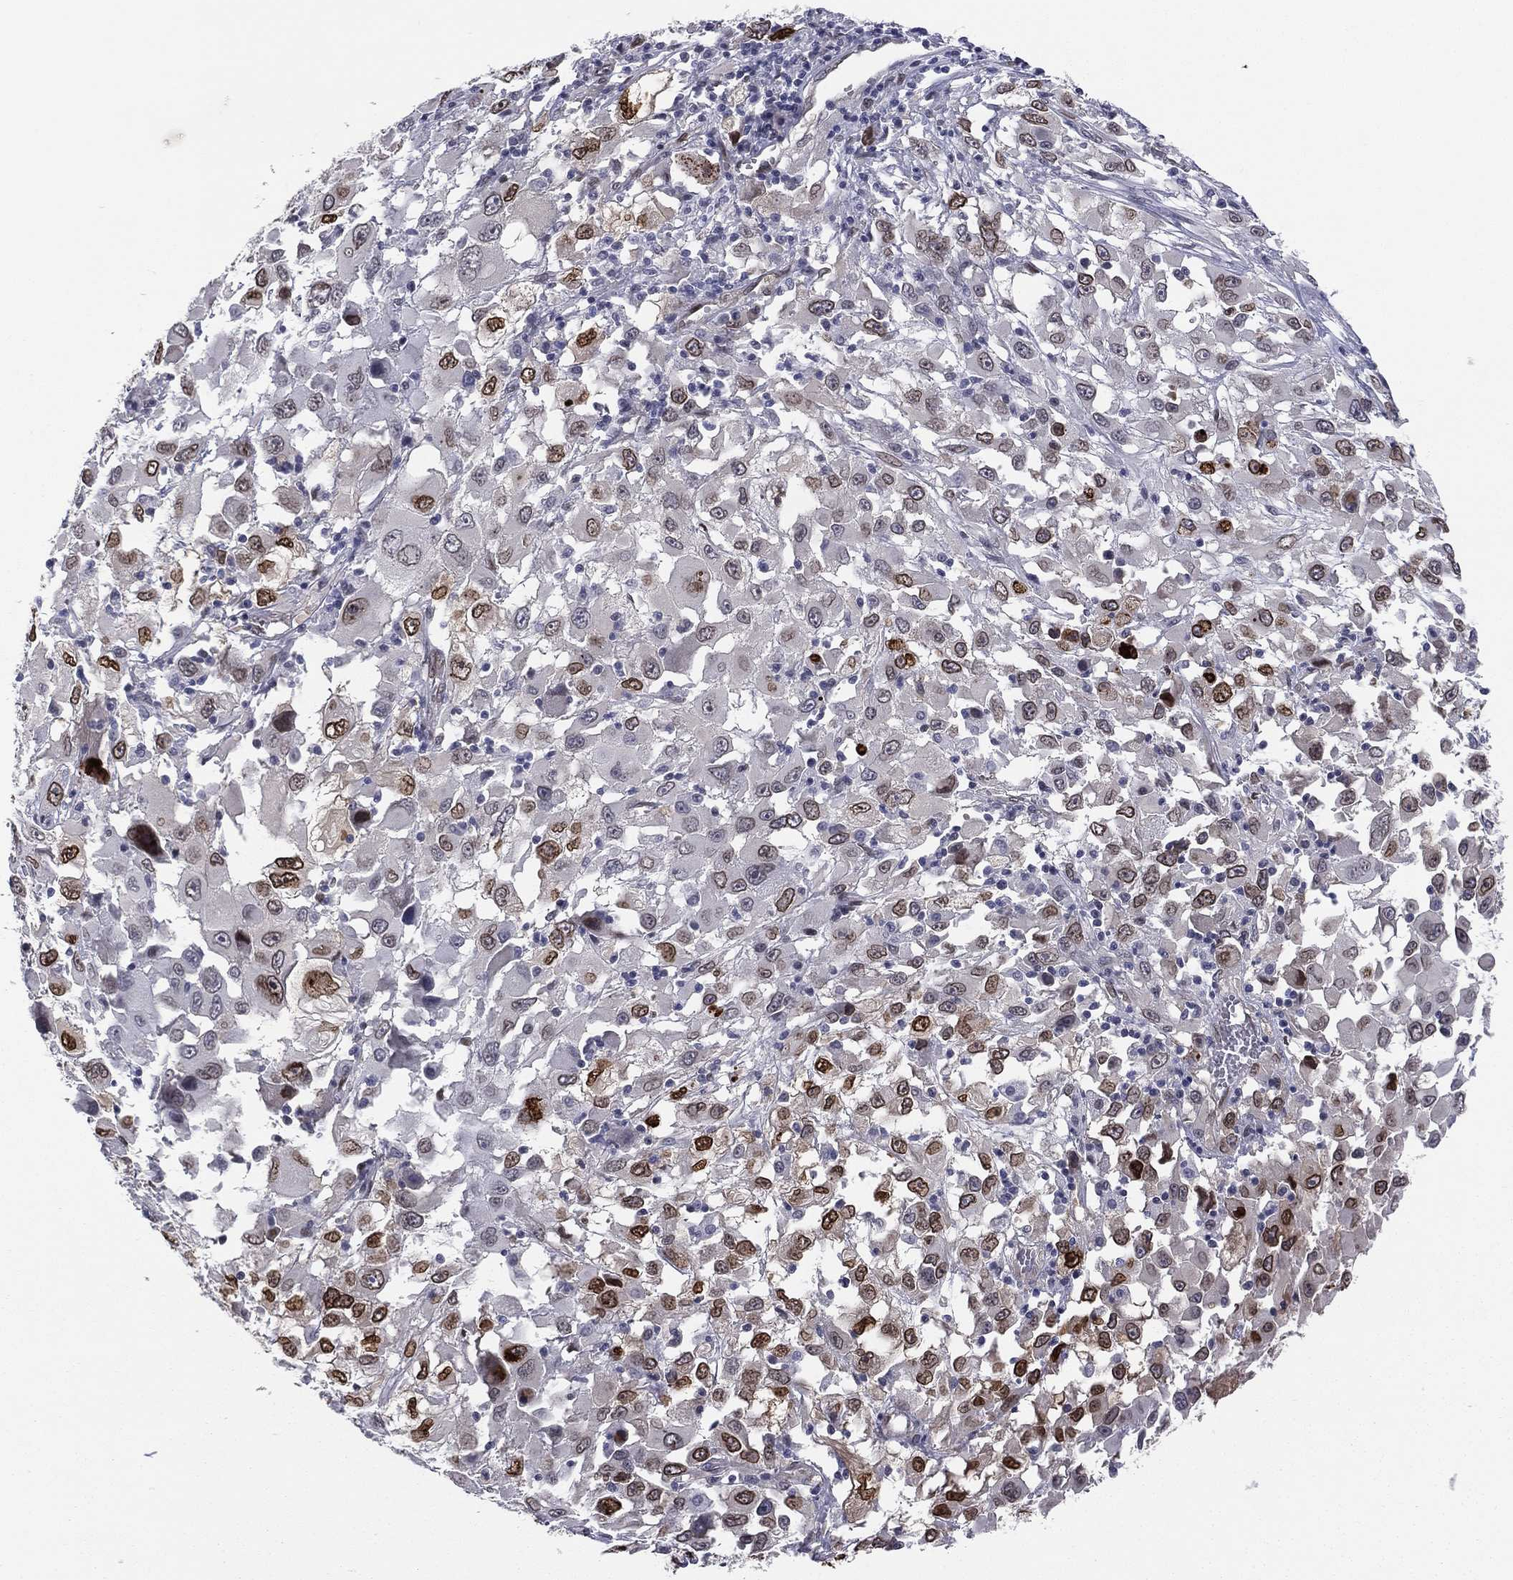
{"staining": {"intensity": "strong", "quantity": "25%-75%", "location": "nuclear"}, "tissue": "melanoma", "cell_type": "Tumor cells", "image_type": "cancer", "snomed": [{"axis": "morphology", "description": "Malignant melanoma, Metastatic site"}, {"axis": "topography", "description": "Soft tissue"}], "caption": "Protein staining of malignant melanoma (metastatic site) tissue exhibits strong nuclear positivity in approximately 25%-75% of tumor cells.", "gene": "LMNB1", "patient": {"sex": "male", "age": 50}}